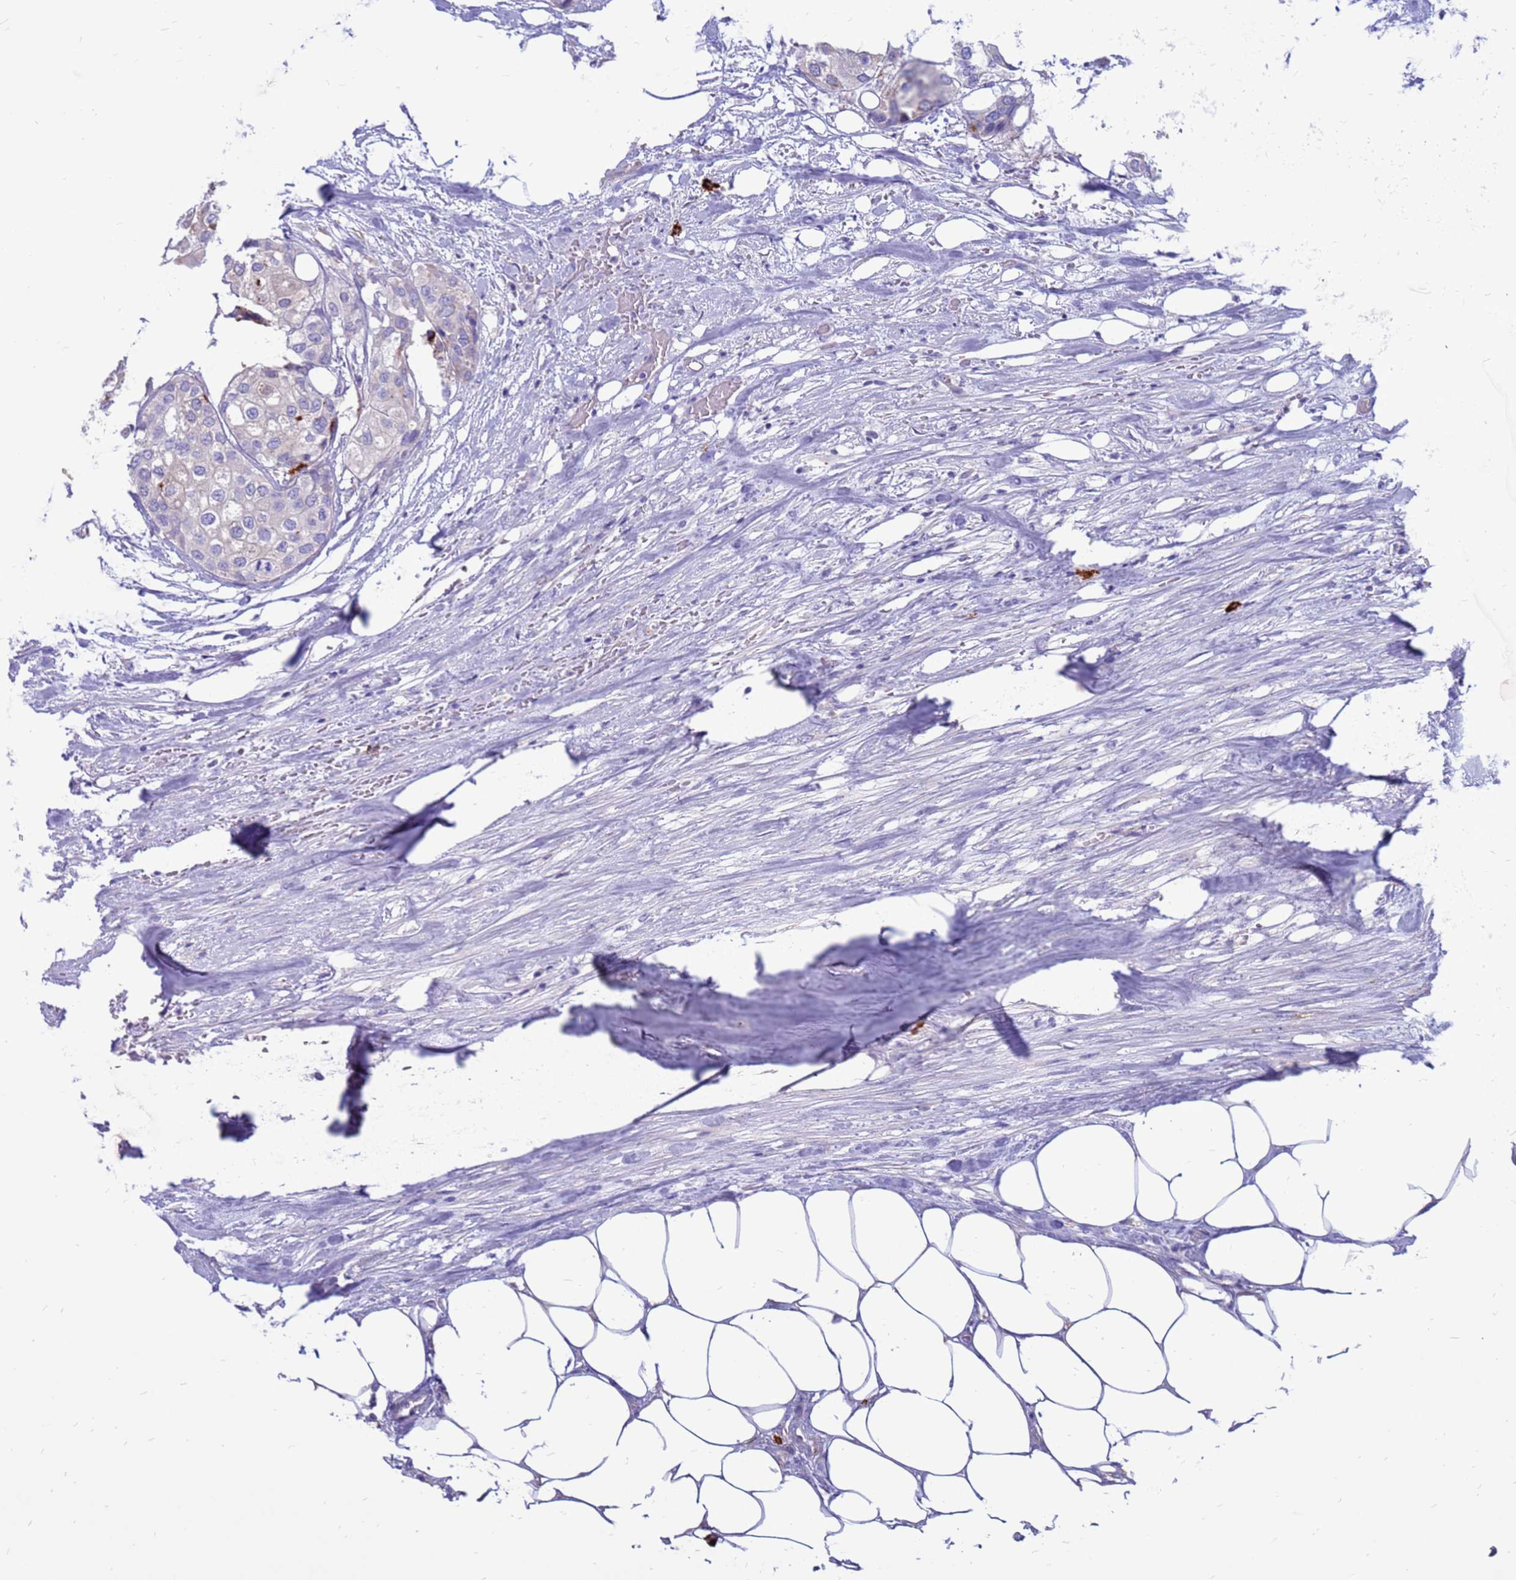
{"staining": {"intensity": "moderate", "quantity": "25%-75%", "location": "cytoplasmic/membranous"}, "tissue": "urothelial cancer", "cell_type": "Tumor cells", "image_type": "cancer", "snomed": [{"axis": "morphology", "description": "Urothelial carcinoma, High grade"}, {"axis": "topography", "description": "Urinary bladder"}], "caption": "This photomicrograph shows IHC staining of high-grade urothelial carcinoma, with medium moderate cytoplasmic/membranous positivity in about 25%-75% of tumor cells.", "gene": "PDE10A", "patient": {"sex": "male", "age": 64}}